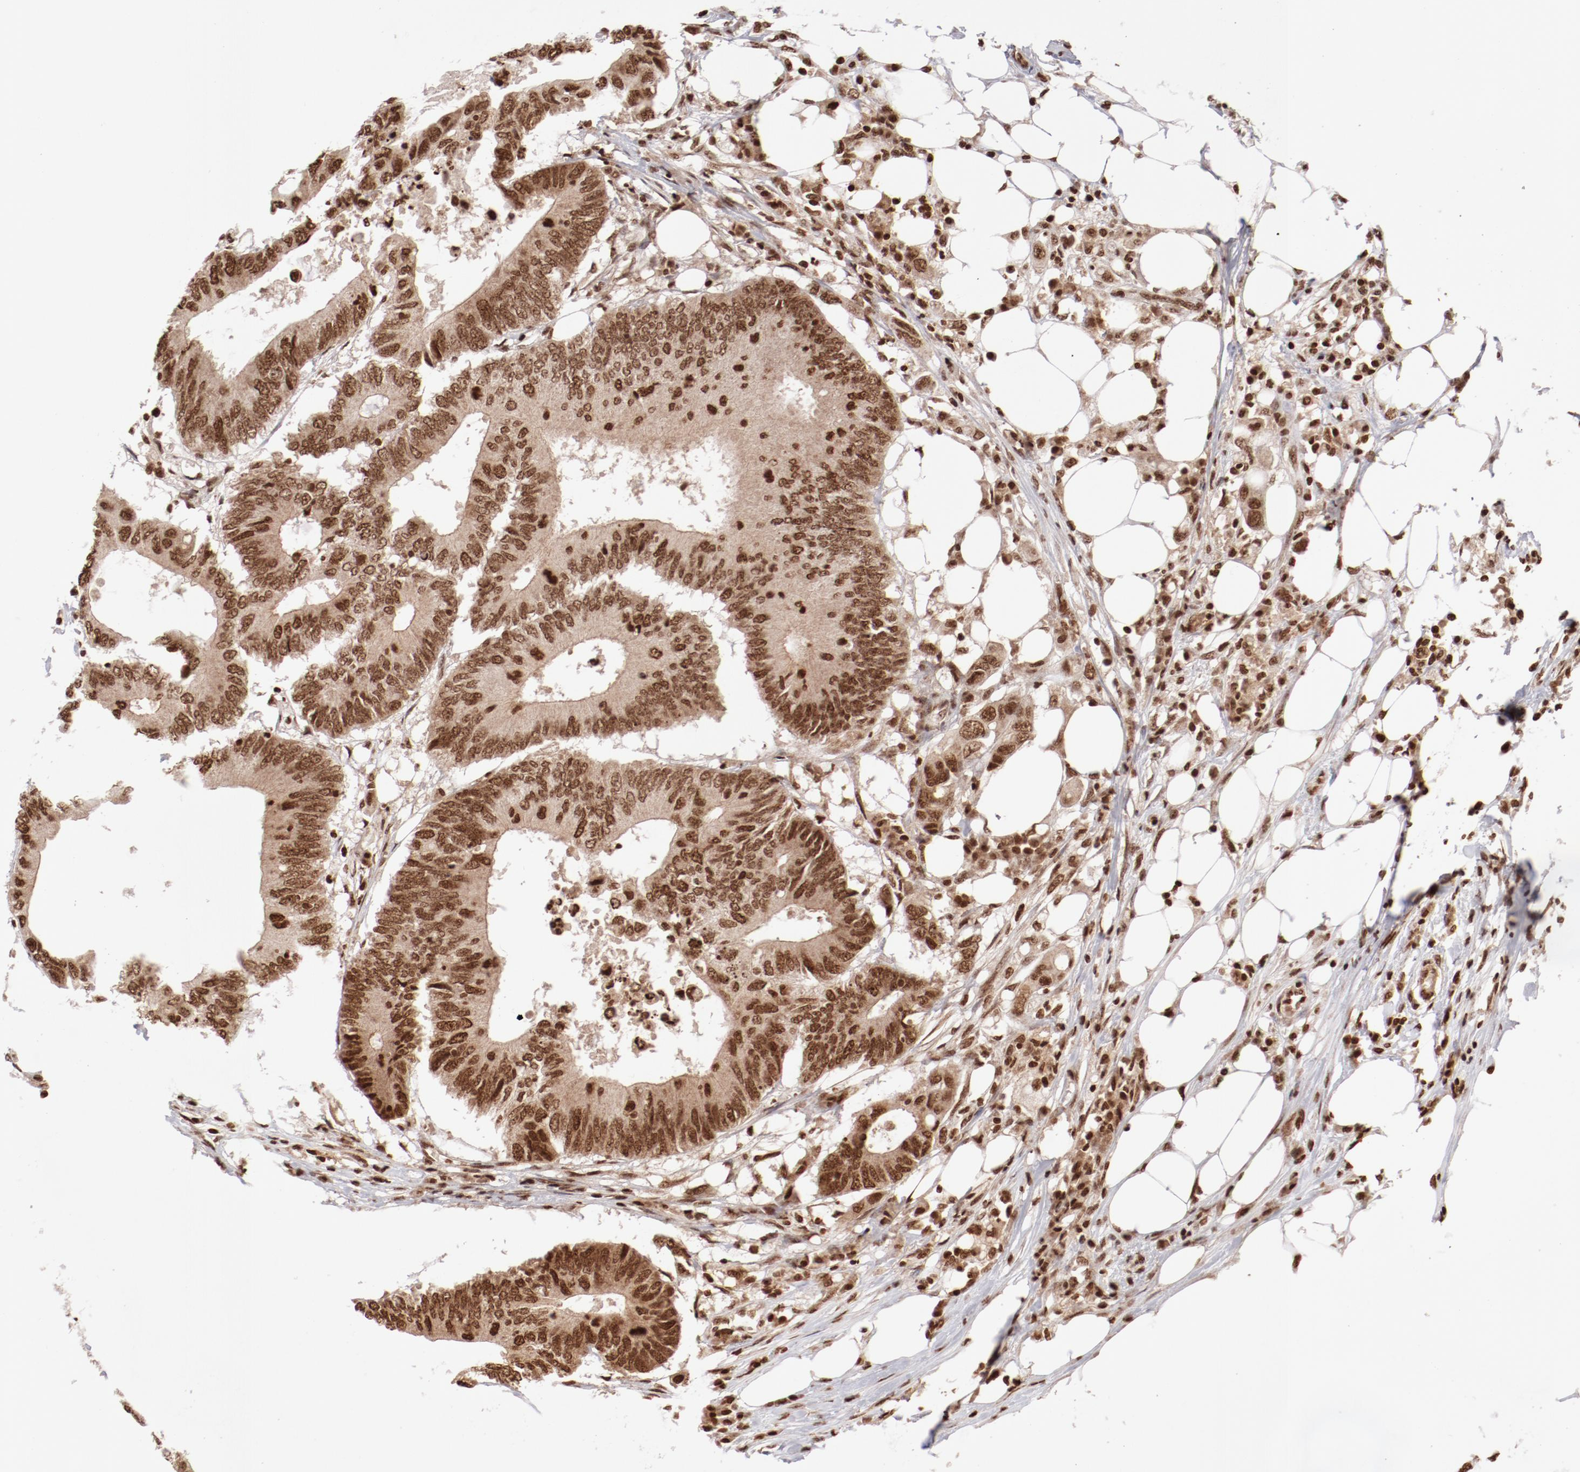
{"staining": {"intensity": "moderate", "quantity": ">75%", "location": "nuclear"}, "tissue": "colorectal cancer", "cell_type": "Tumor cells", "image_type": "cancer", "snomed": [{"axis": "morphology", "description": "Adenocarcinoma, NOS"}, {"axis": "topography", "description": "Colon"}], "caption": "A histopathology image of colorectal cancer stained for a protein displays moderate nuclear brown staining in tumor cells.", "gene": "ABL2", "patient": {"sex": "male", "age": 71}}